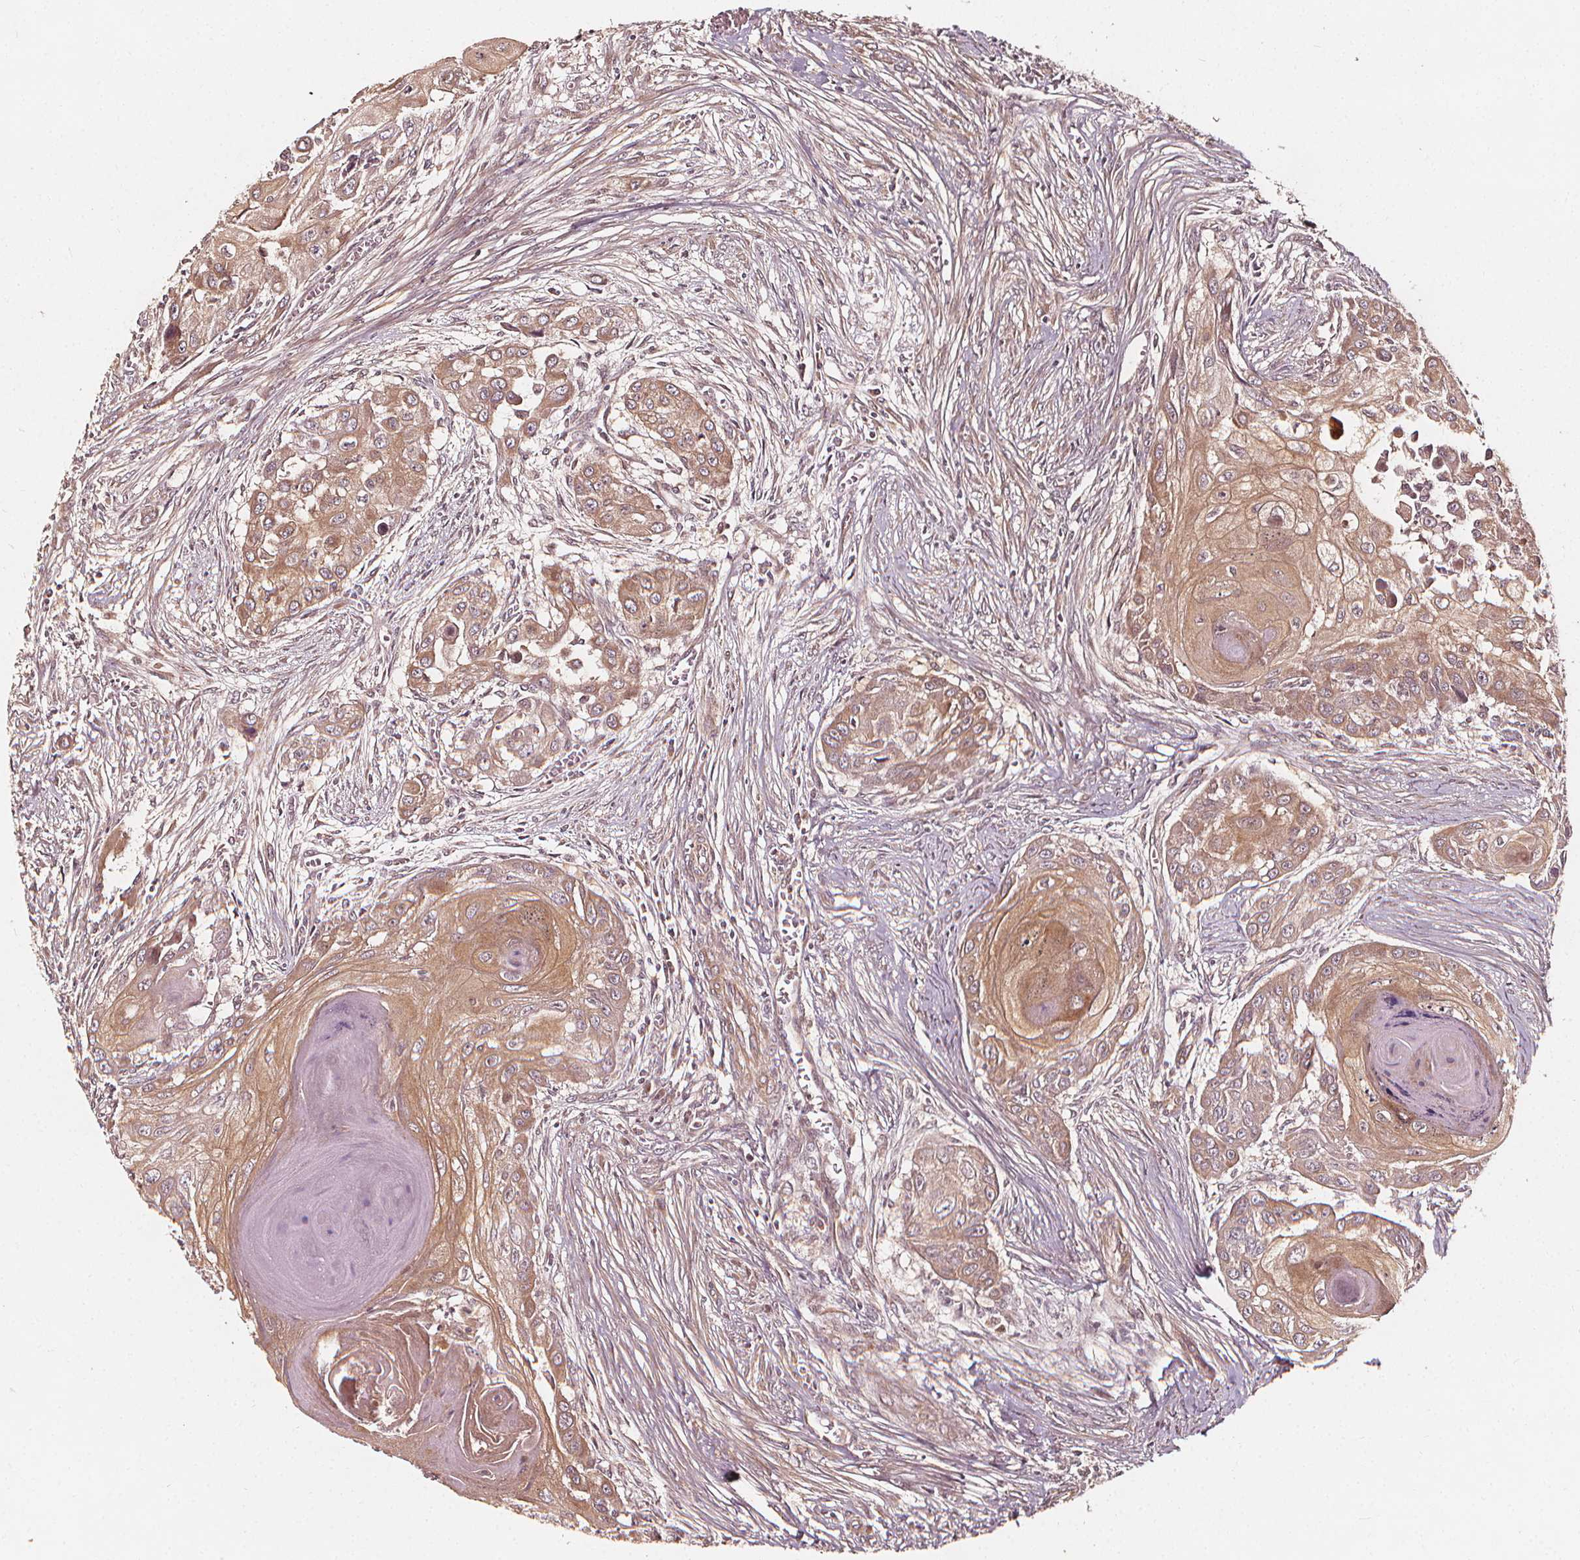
{"staining": {"intensity": "moderate", "quantity": ">75%", "location": "cytoplasmic/membranous"}, "tissue": "head and neck cancer", "cell_type": "Tumor cells", "image_type": "cancer", "snomed": [{"axis": "morphology", "description": "Squamous cell carcinoma, NOS"}, {"axis": "topography", "description": "Oral tissue"}, {"axis": "topography", "description": "Head-Neck"}], "caption": "Moderate cytoplasmic/membranous expression for a protein is present in about >75% of tumor cells of head and neck squamous cell carcinoma using IHC.", "gene": "H3C14", "patient": {"sex": "male", "age": 71}}